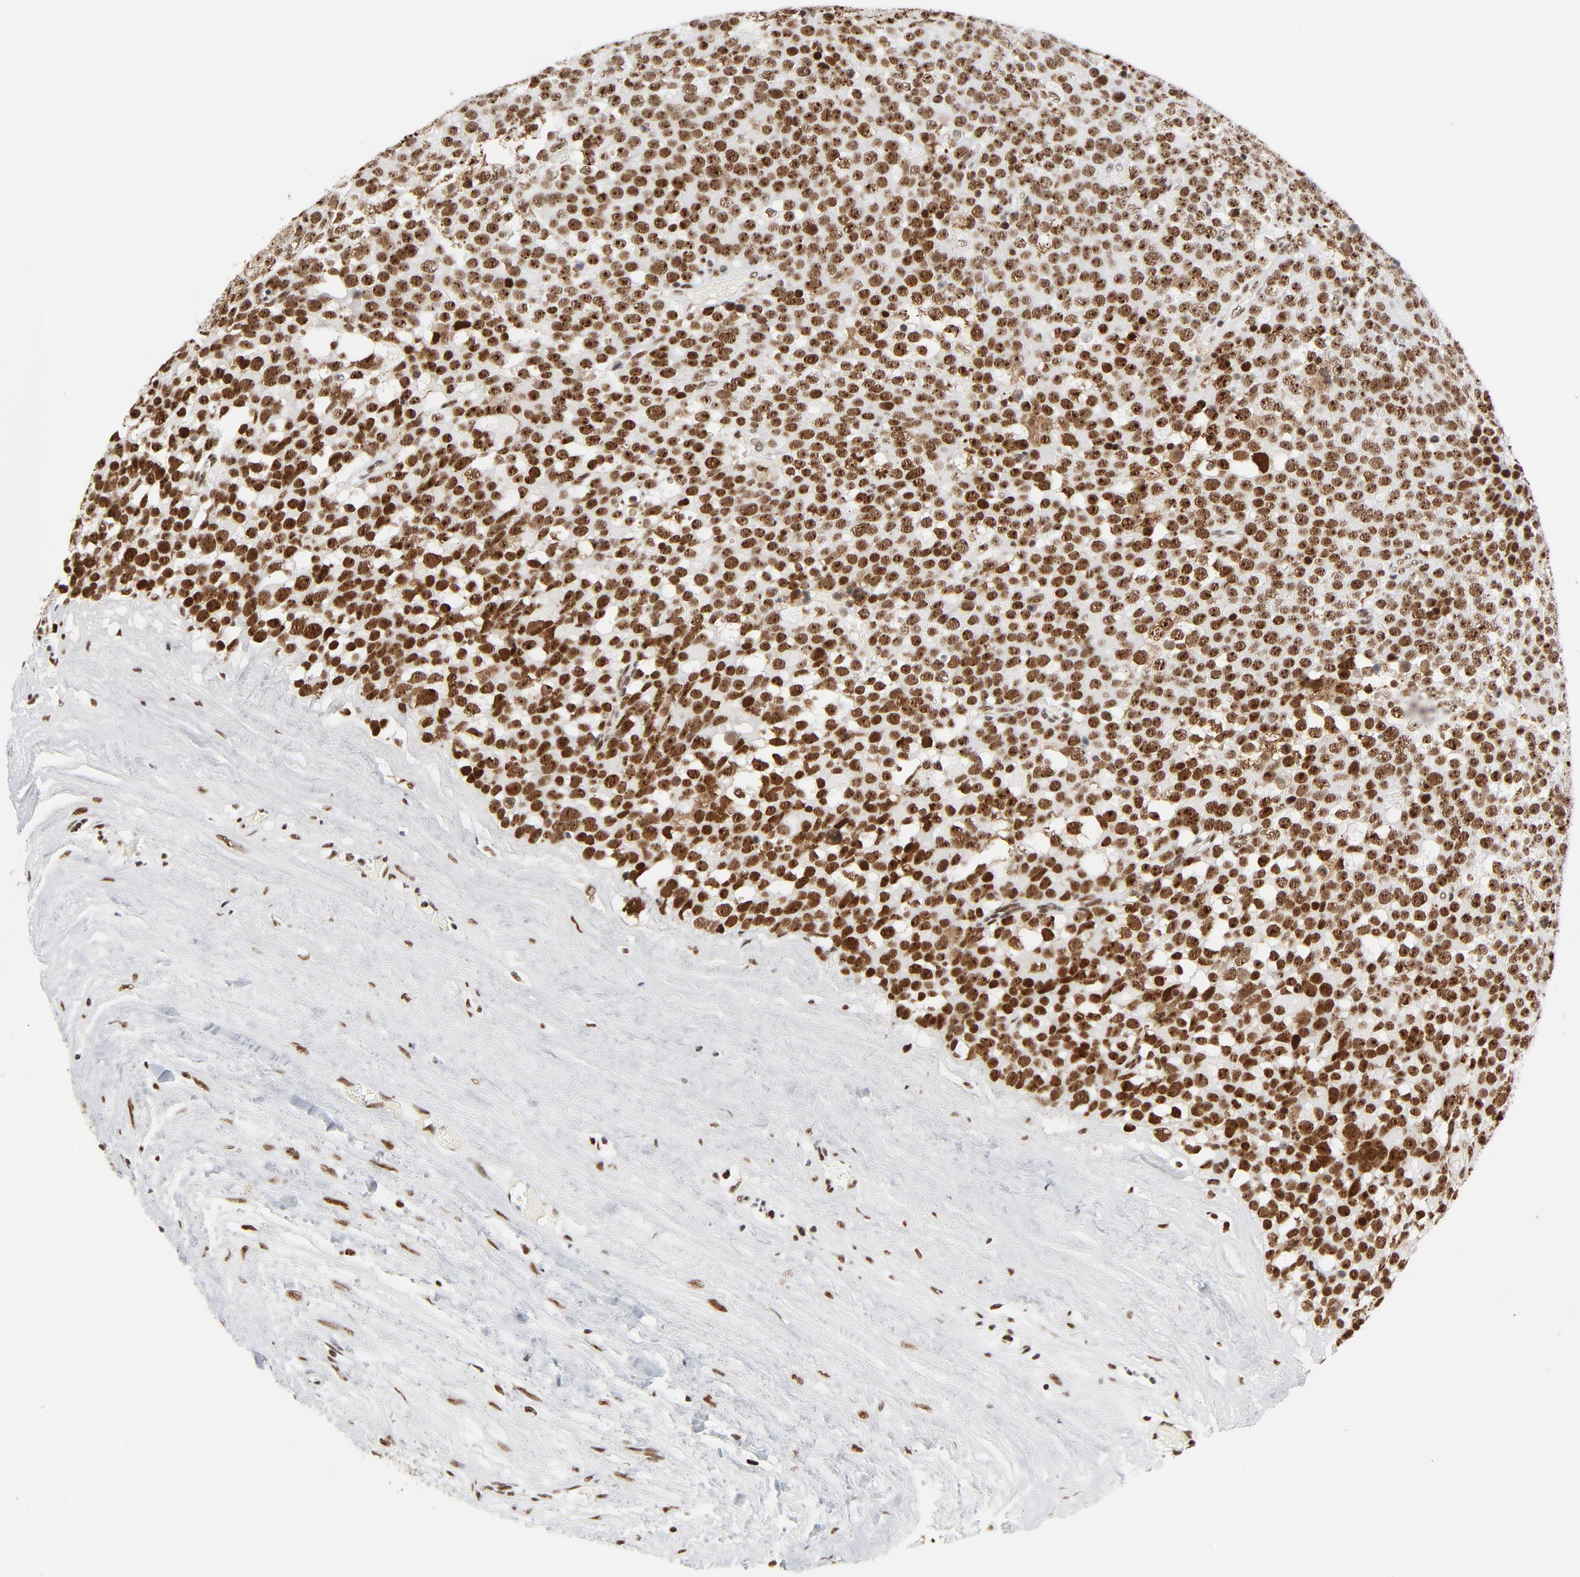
{"staining": {"intensity": "strong", "quantity": ">75%", "location": "nuclear"}, "tissue": "testis cancer", "cell_type": "Tumor cells", "image_type": "cancer", "snomed": [{"axis": "morphology", "description": "Seminoma, NOS"}, {"axis": "topography", "description": "Testis"}], "caption": "This micrograph exhibits testis cancer (seminoma) stained with immunohistochemistry to label a protein in brown. The nuclear of tumor cells show strong positivity for the protein. Nuclei are counter-stained blue.", "gene": "GTF2H1", "patient": {"sex": "male", "age": 71}}